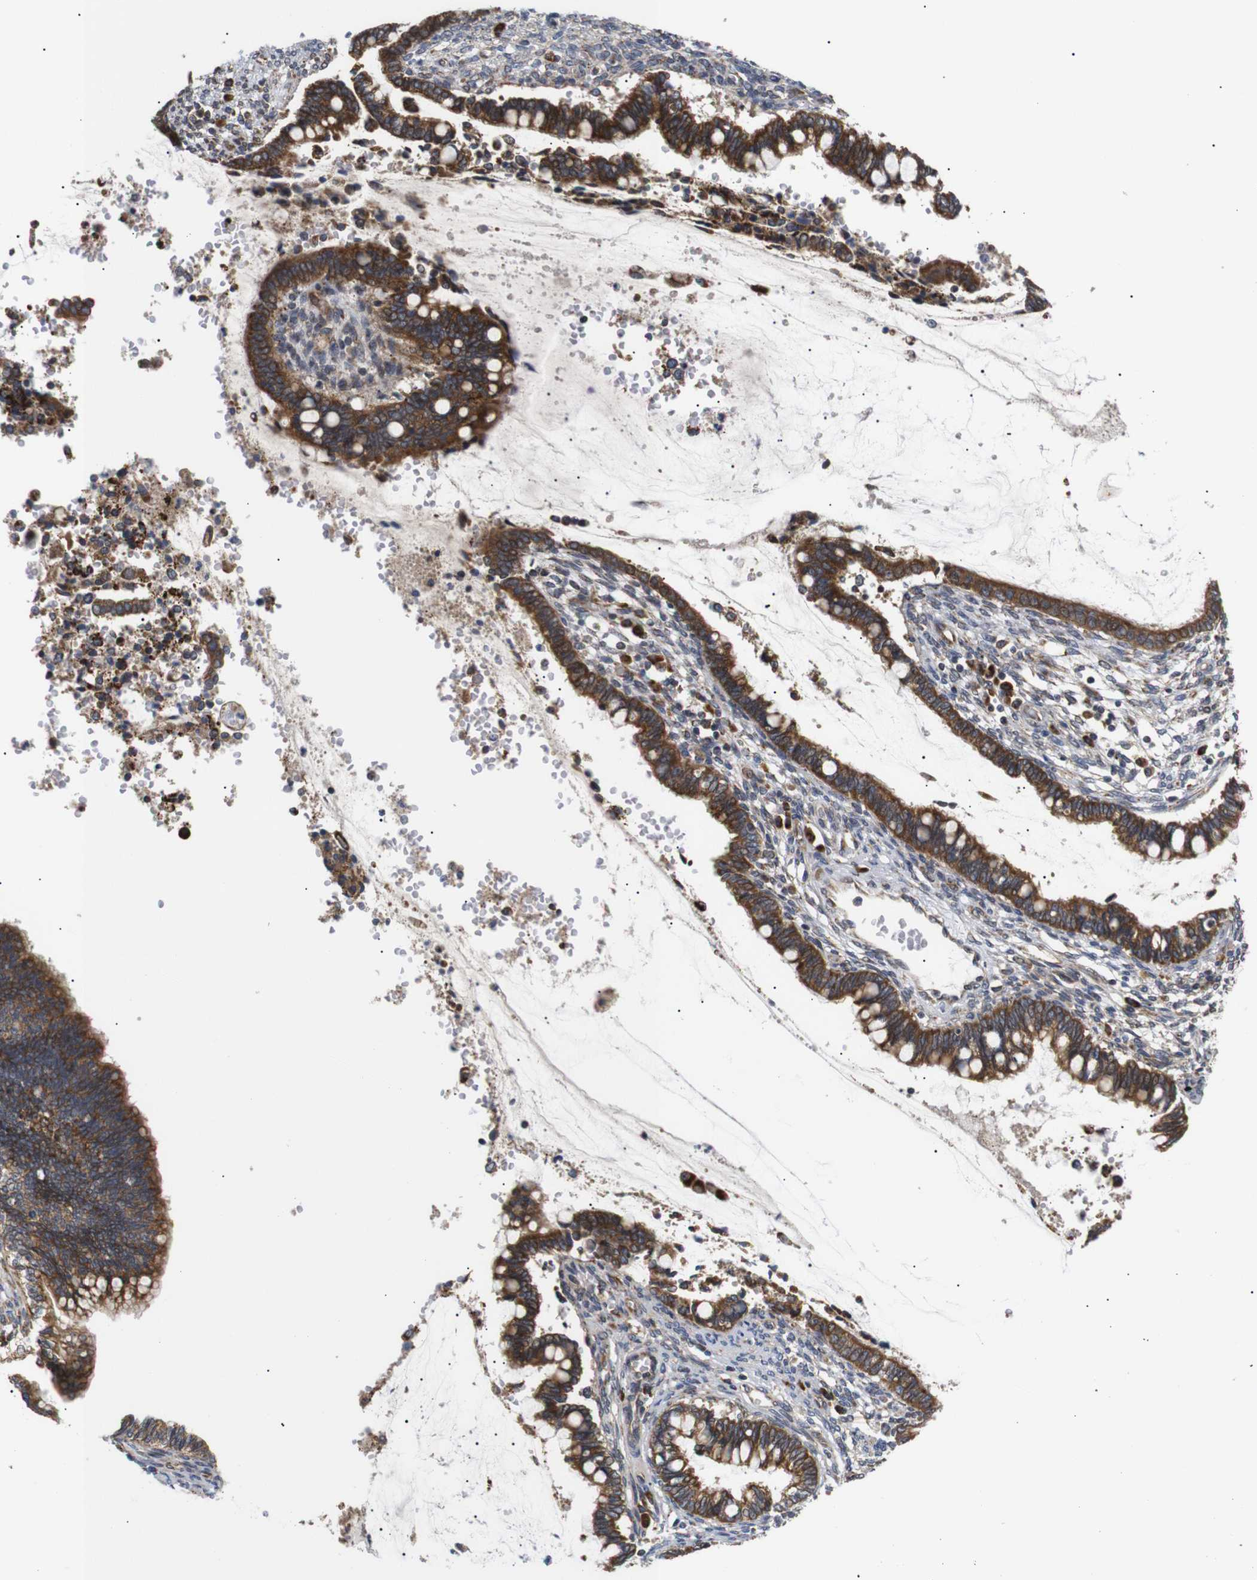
{"staining": {"intensity": "strong", "quantity": ">75%", "location": "cytoplasmic/membranous"}, "tissue": "cervical cancer", "cell_type": "Tumor cells", "image_type": "cancer", "snomed": [{"axis": "morphology", "description": "Adenocarcinoma, NOS"}, {"axis": "topography", "description": "Cervix"}], "caption": "DAB (3,3'-diaminobenzidine) immunohistochemical staining of human cervical cancer (adenocarcinoma) demonstrates strong cytoplasmic/membranous protein expression in approximately >75% of tumor cells. (Brightfield microscopy of DAB IHC at high magnification).", "gene": "KANK4", "patient": {"sex": "female", "age": 44}}